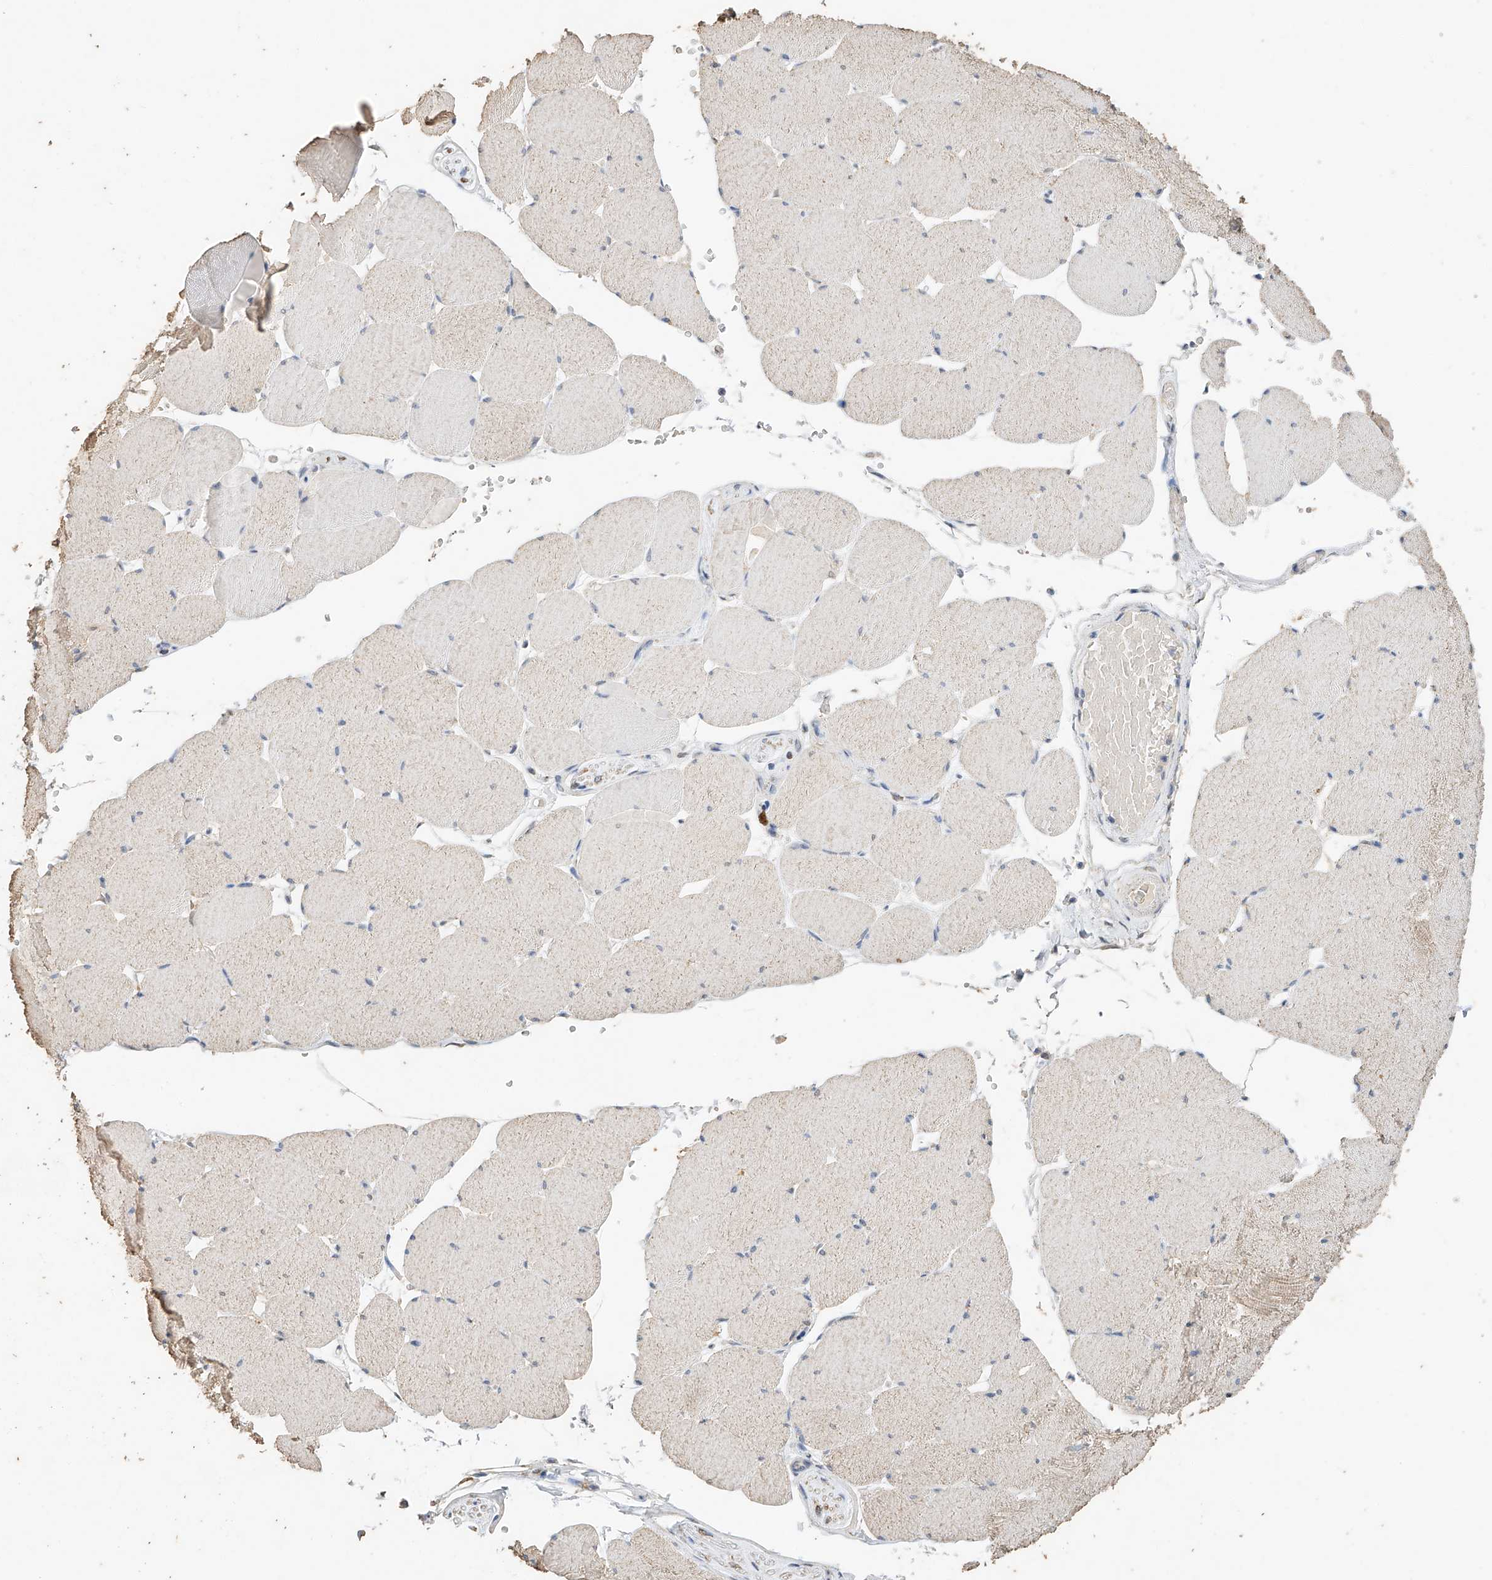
{"staining": {"intensity": "weak", "quantity": "<25%", "location": "cytoplasmic/membranous"}, "tissue": "skeletal muscle", "cell_type": "Myocytes", "image_type": "normal", "snomed": [{"axis": "morphology", "description": "Normal tissue, NOS"}, {"axis": "topography", "description": "Skeletal muscle"}, {"axis": "topography", "description": "Head-Neck"}], "caption": "Myocytes show no significant protein expression in benign skeletal muscle. Brightfield microscopy of IHC stained with DAB (3,3'-diaminobenzidine) (brown) and hematoxylin (blue), captured at high magnification.", "gene": "CERS4", "patient": {"sex": "male", "age": 66}}